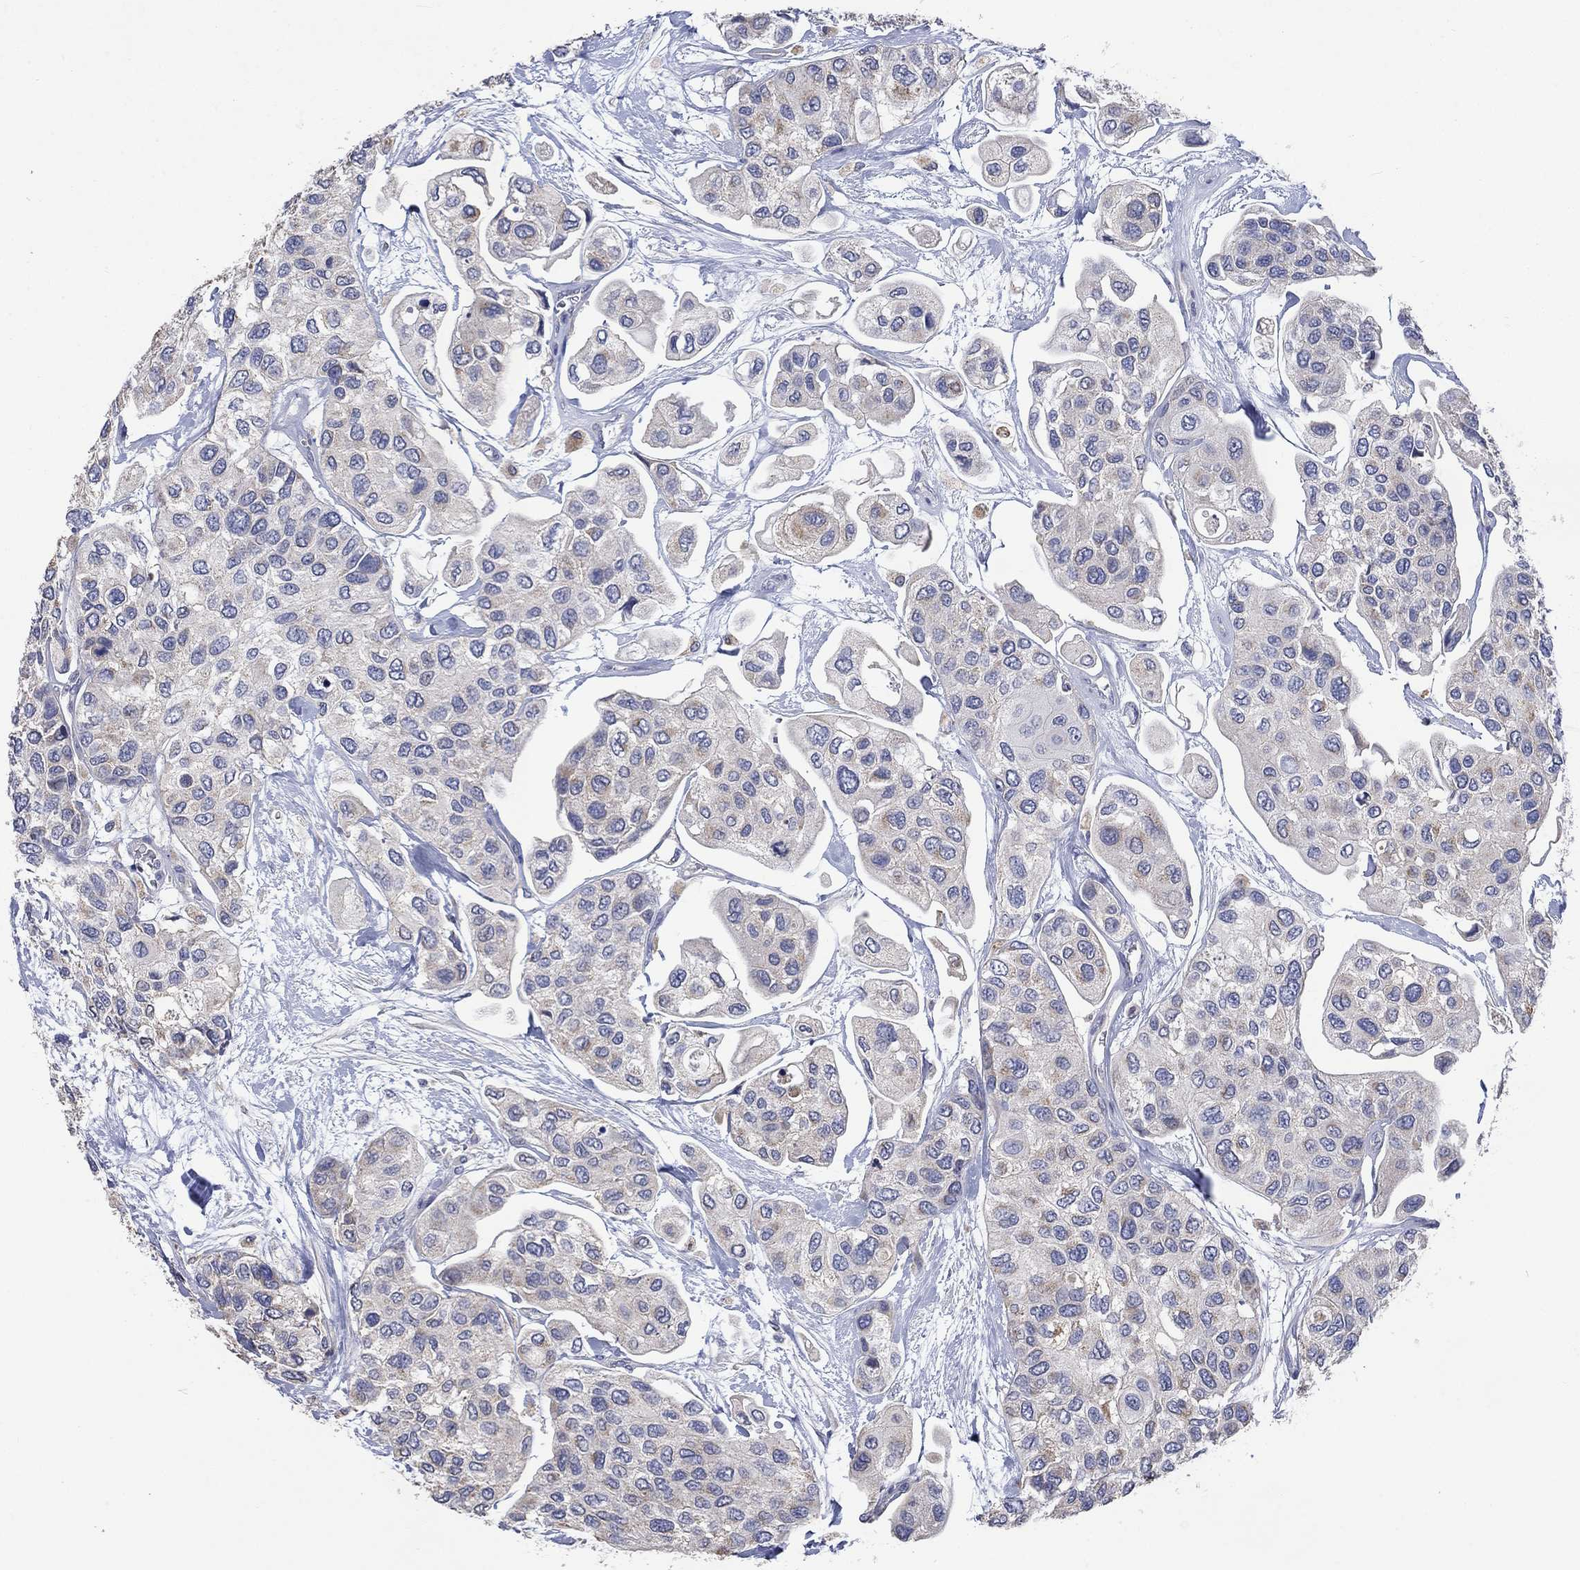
{"staining": {"intensity": "negative", "quantity": "none", "location": "none"}, "tissue": "urothelial cancer", "cell_type": "Tumor cells", "image_type": "cancer", "snomed": [{"axis": "morphology", "description": "Urothelial carcinoma, High grade"}, {"axis": "topography", "description": "Urinary bladder"}], "caption": "This micrograph is of urothelial cancer stained with immunohistochemistry to label a protein in brown with the nuclei are counter-stained blue. There is no expression in tumor cells. (DAB (3,3'-diaminobenzidine) immunohistochemistry (IHC) visualized using brightfield microscopy, high magnification).", "gene": "UGT8", "patient": {"sex": "male", "age": 77}}